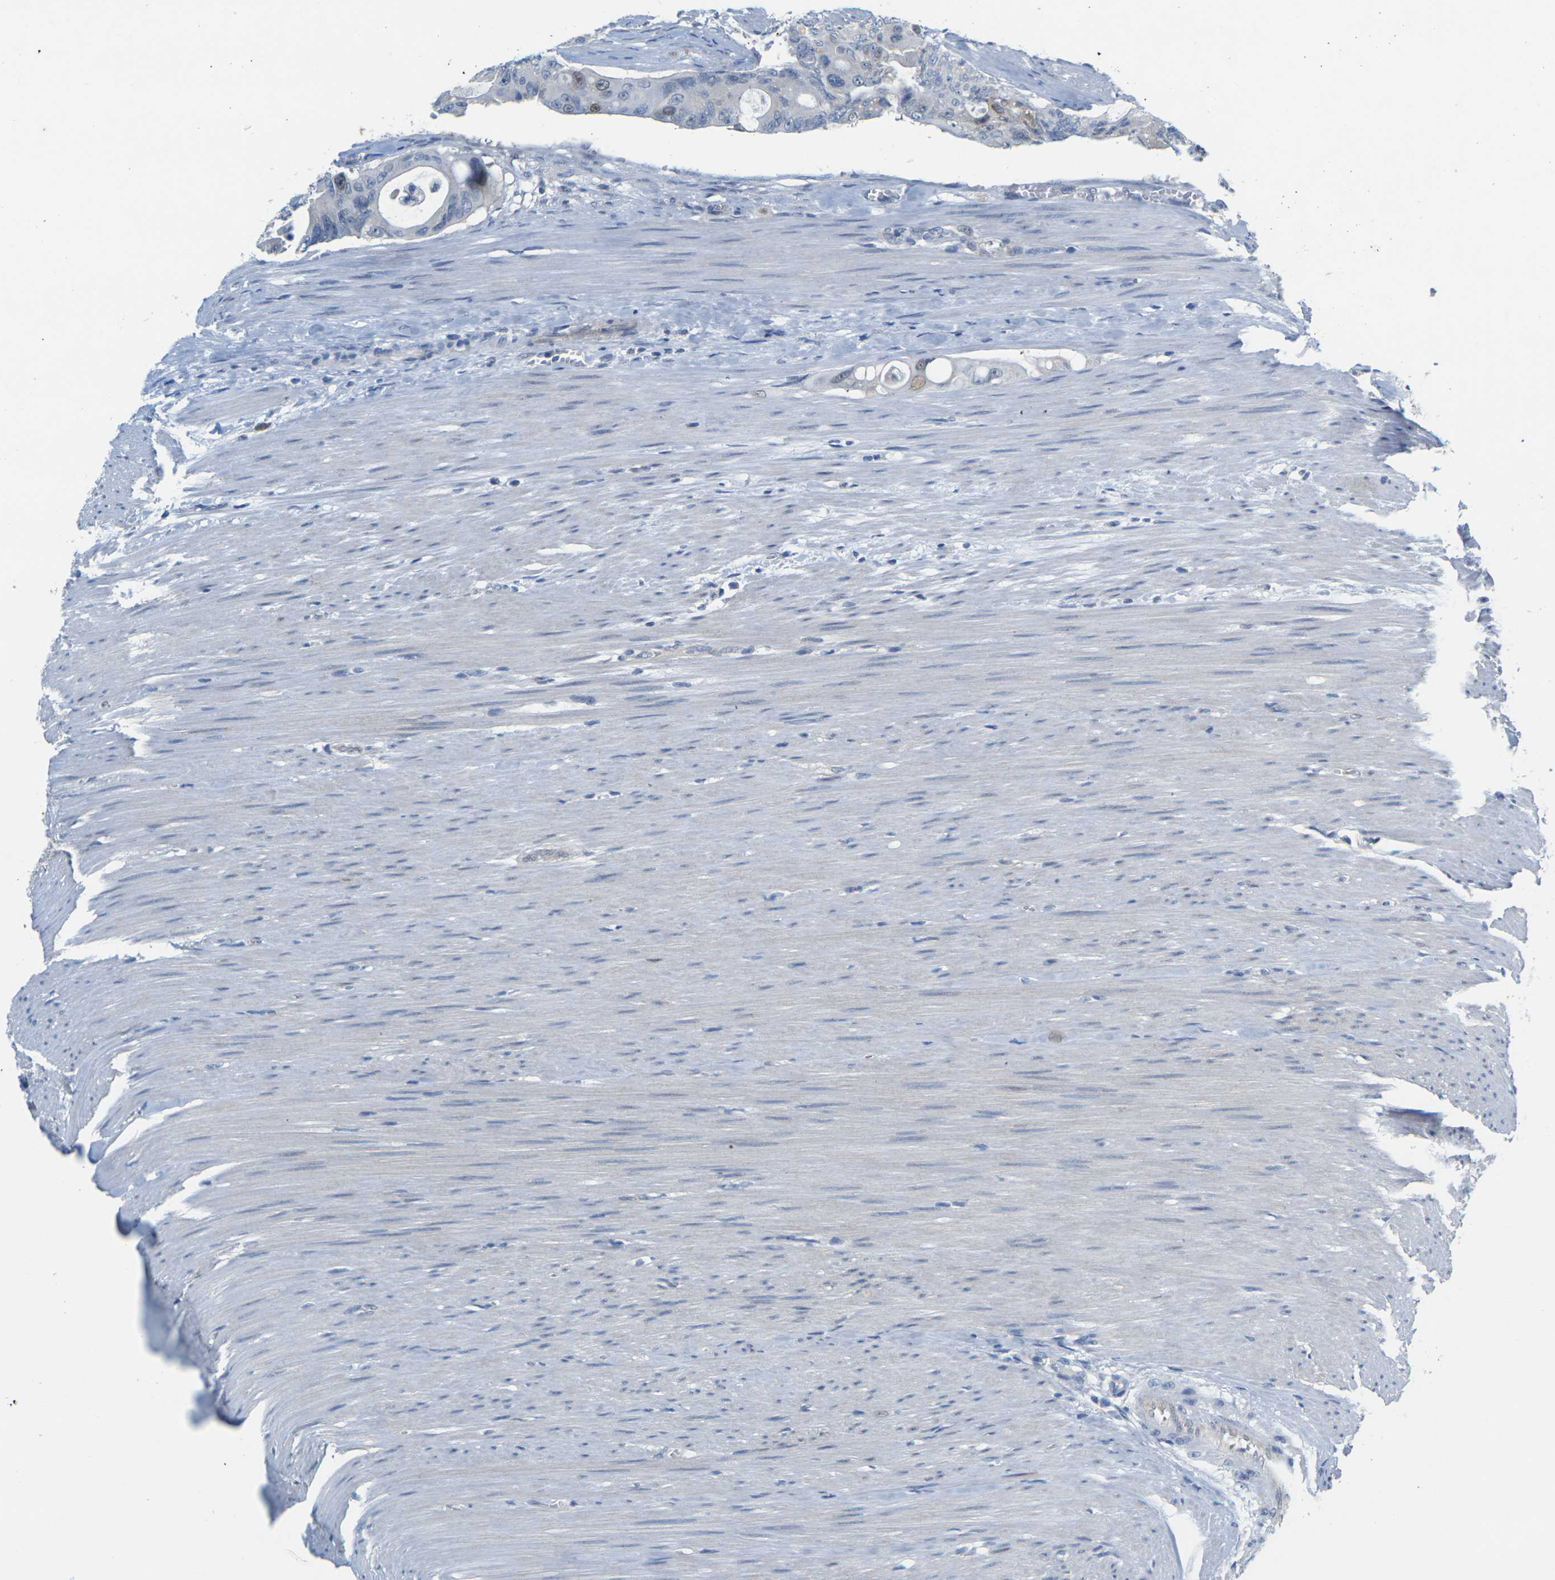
{"staining": {"intensity": "moderate", "quantity": "<25%", "location": "nuclear"}, "tissue": "colorectal cancer", "cell_type": "Tumor cells", "image_type": "cancer", "snomed": [{"axis": "morphology", "description": "Adenocarcinoma, NOS"}, {"axis": "topography", "description": "Colon"}], "caption": "Brown immunohistochemical staining in adenocarcinoma (colorectal) displays moderate nuclear positivity in approximately <25% of tumor cells.", "gene": "CDK2", "patient": {"sex": "female", "age": 57}}